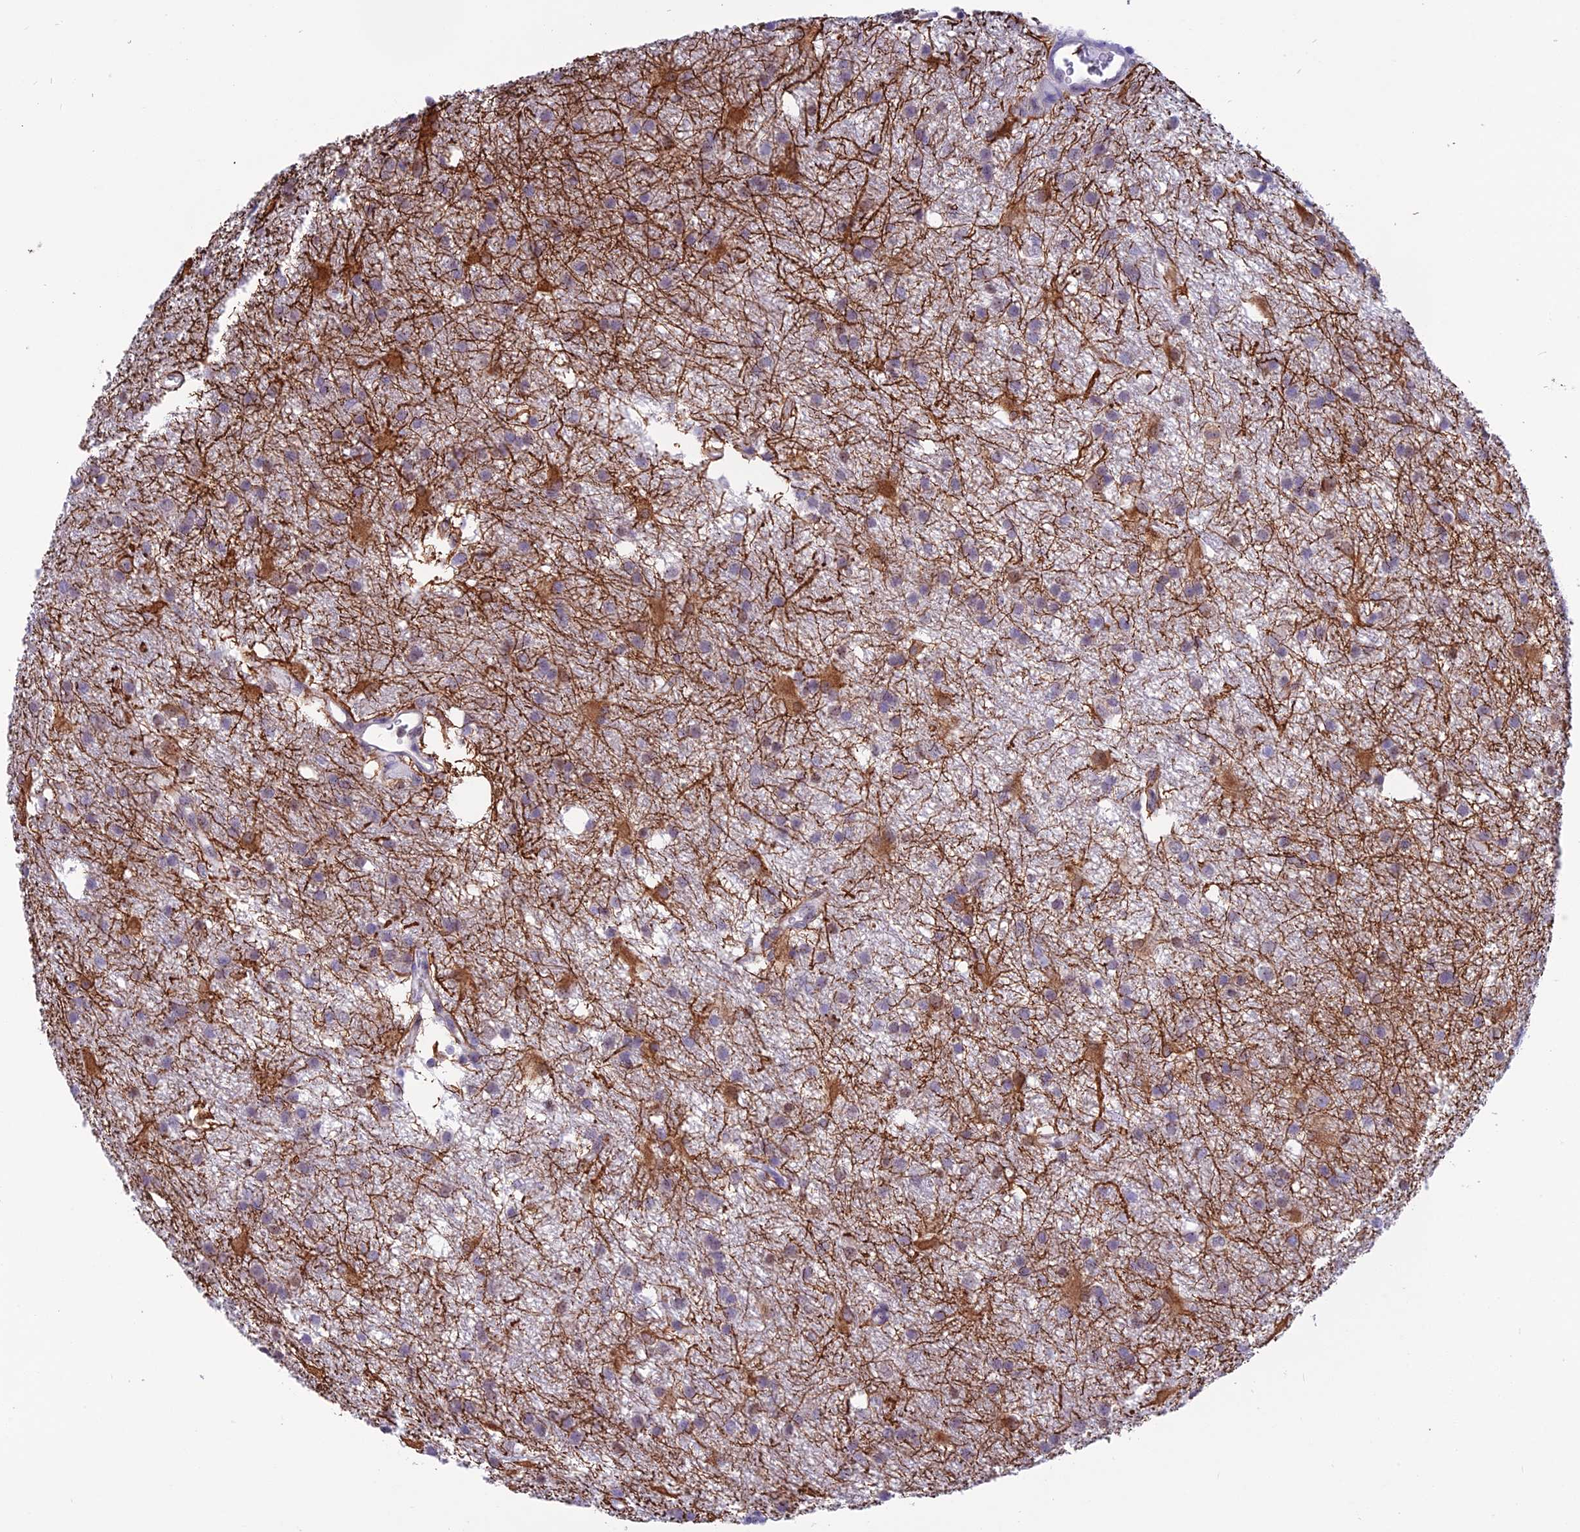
{"staining": {"intensity": "negative", "quantity": "none", "location": "none"}, "tissue": "glioma", "cell_type": "Tumor cells", "image_type": "cancer", "snomed": [{"axis": "morphology", "description": "Glioma, malignant, High grade"}, {"axis": "topography", "description": "Brain"}], "caption": "Tumor cells are negative for protein expression in human high-grade glioma (malignant).", "gene": "MIS12", "patient": {"sex": "male", "age": 77}}